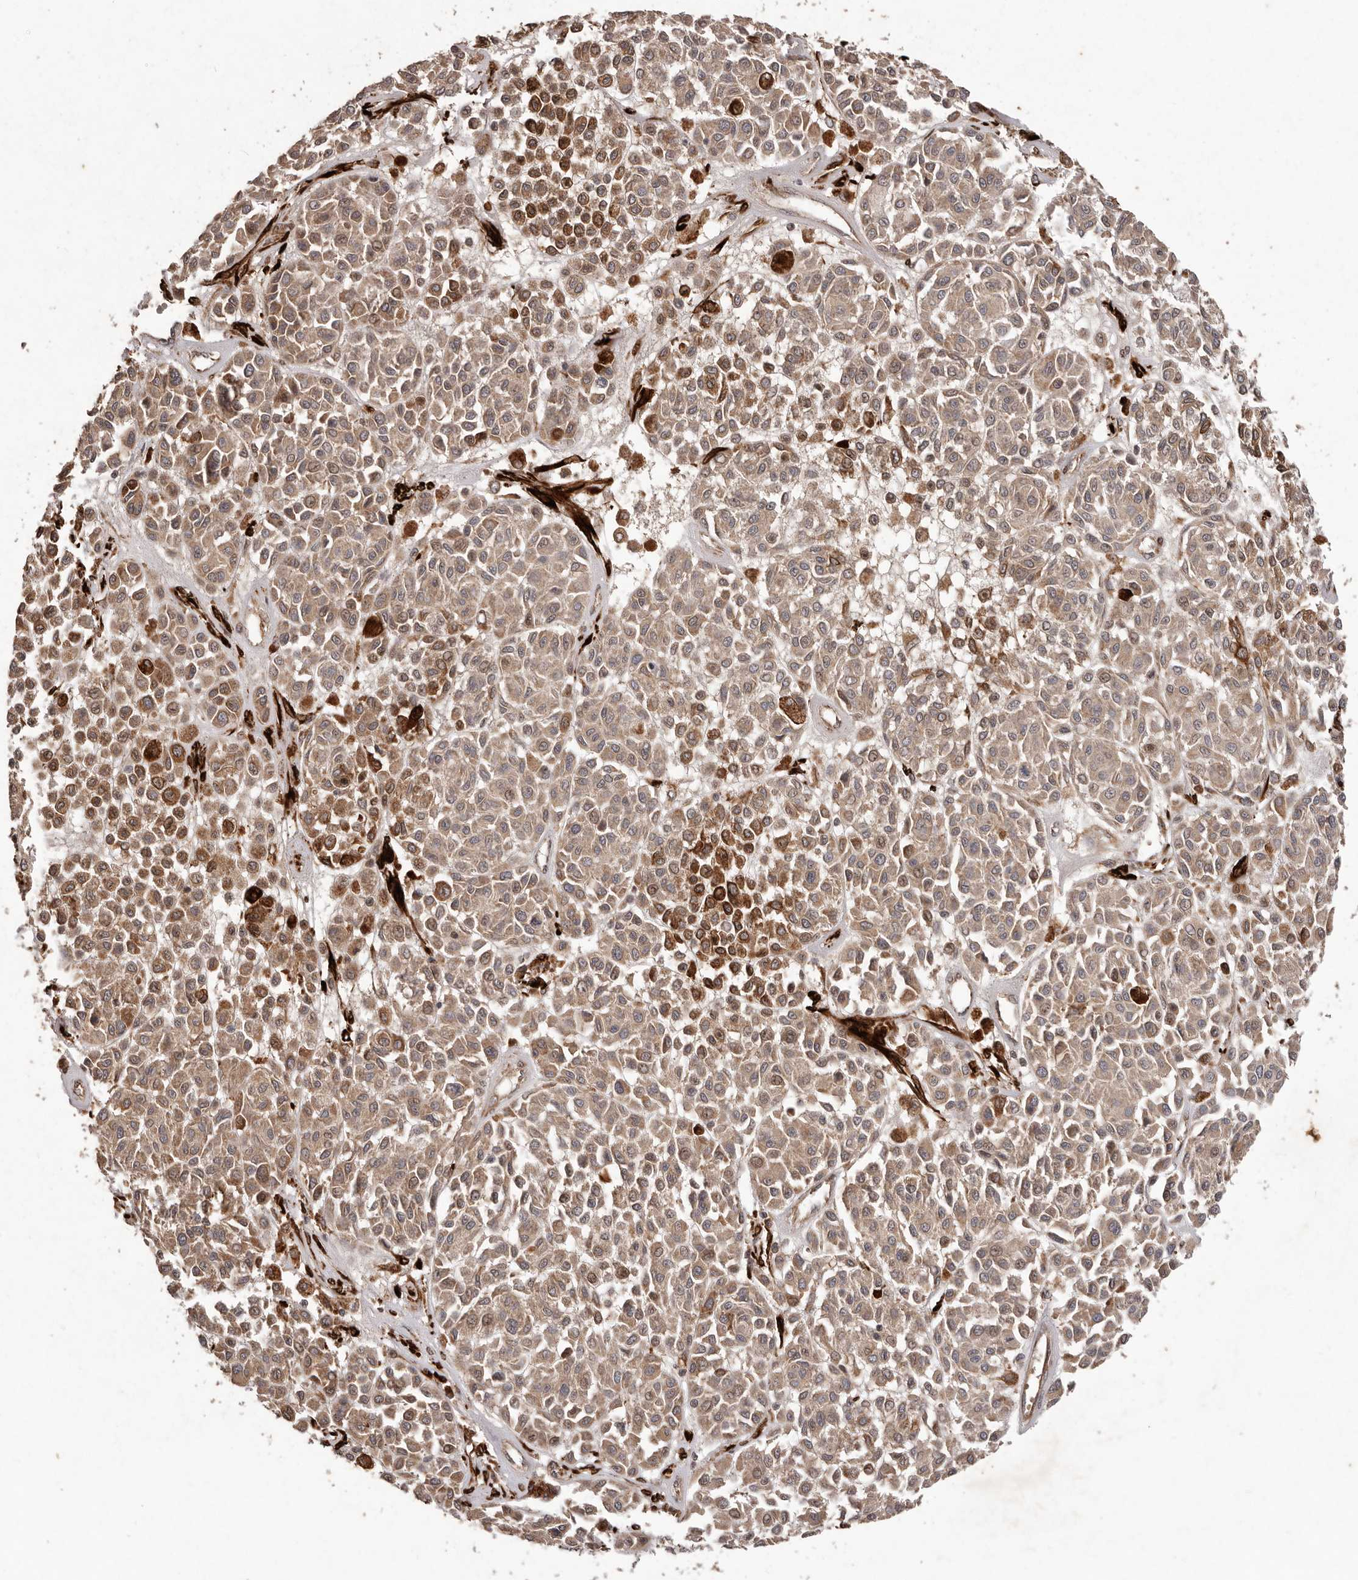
{"staining": {"intensity": "moderate", "quantity": ">75%", "location": "cytoplasmic/membranous"}, "tissue": "melanoma", "cell_type": "Tumor cells", "image_type": "cancer", "snomed": [{"axis": "morphology", "description": "Malignant melanoma, Metastatic site"}, {"axis": "topography", "description": "Soft tissue"}], "caption": "Moderate cytoplasmic/membranous staining is seen in about >75% of tumor cells in malignant melanoma (metastatic site).", "gene": "PLOD2", "patient": {"sex": "male", "age": 41}}